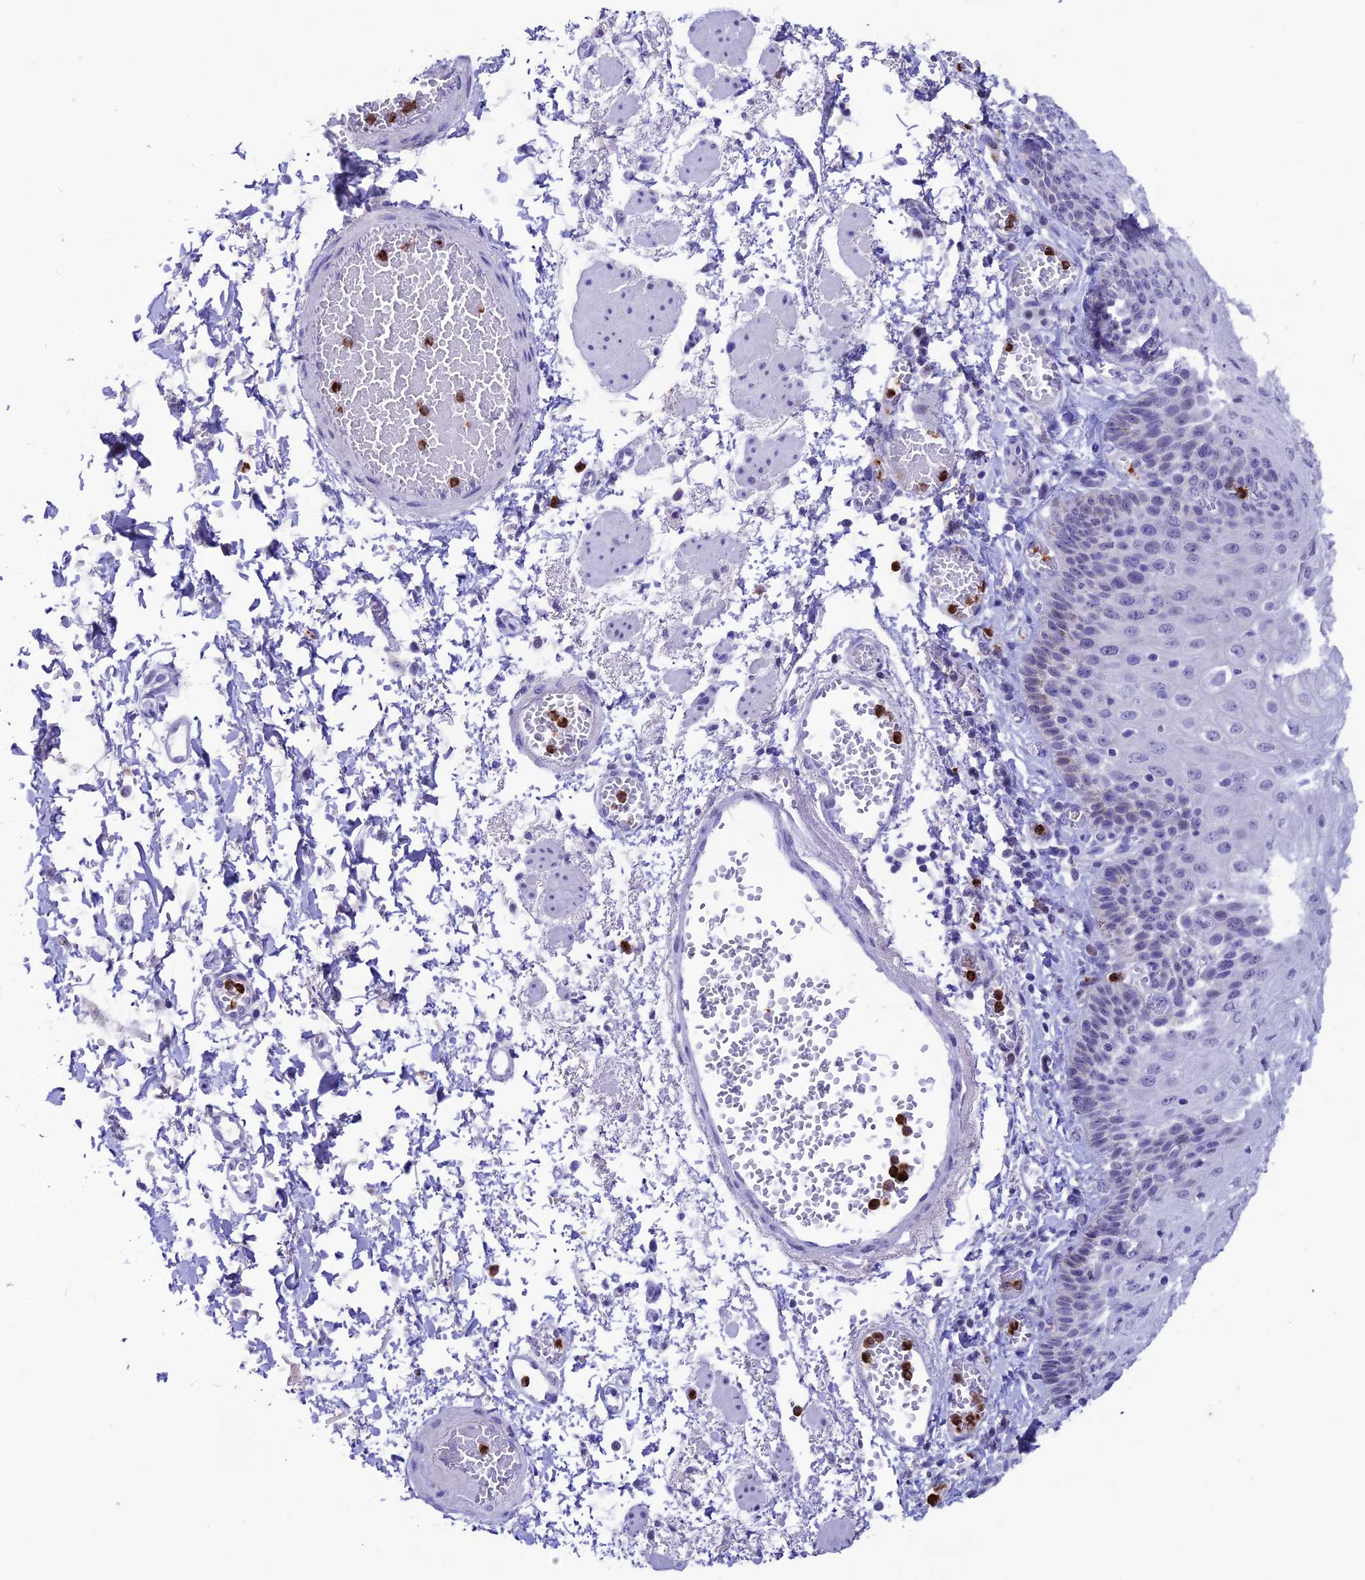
{"staining": {"intensity": "weak", "quantity": "<25%", "location": "nuclear"}, "tissue": "esophagus", "cell_type": "Squamous epithelial cells", "image_type": "normal", "snomed": [{"axis": "morphology", "description": "Normal tissue, NOS"}, {"axis": "topography", "description": "Esophagus"}], "caption": "High magnification brightfield microscopy of benign esophagus stained with DAB (3,3'-diaminobenzidine) (brown) and counterstained with hematoxylin (blue): squamous epithelial cells show no significant staining. (DAB IHC visualized using brightfield microscopy, high magnification).", "gene": "MFSD2B", "patient": {"sex": "male", "age": 81}}